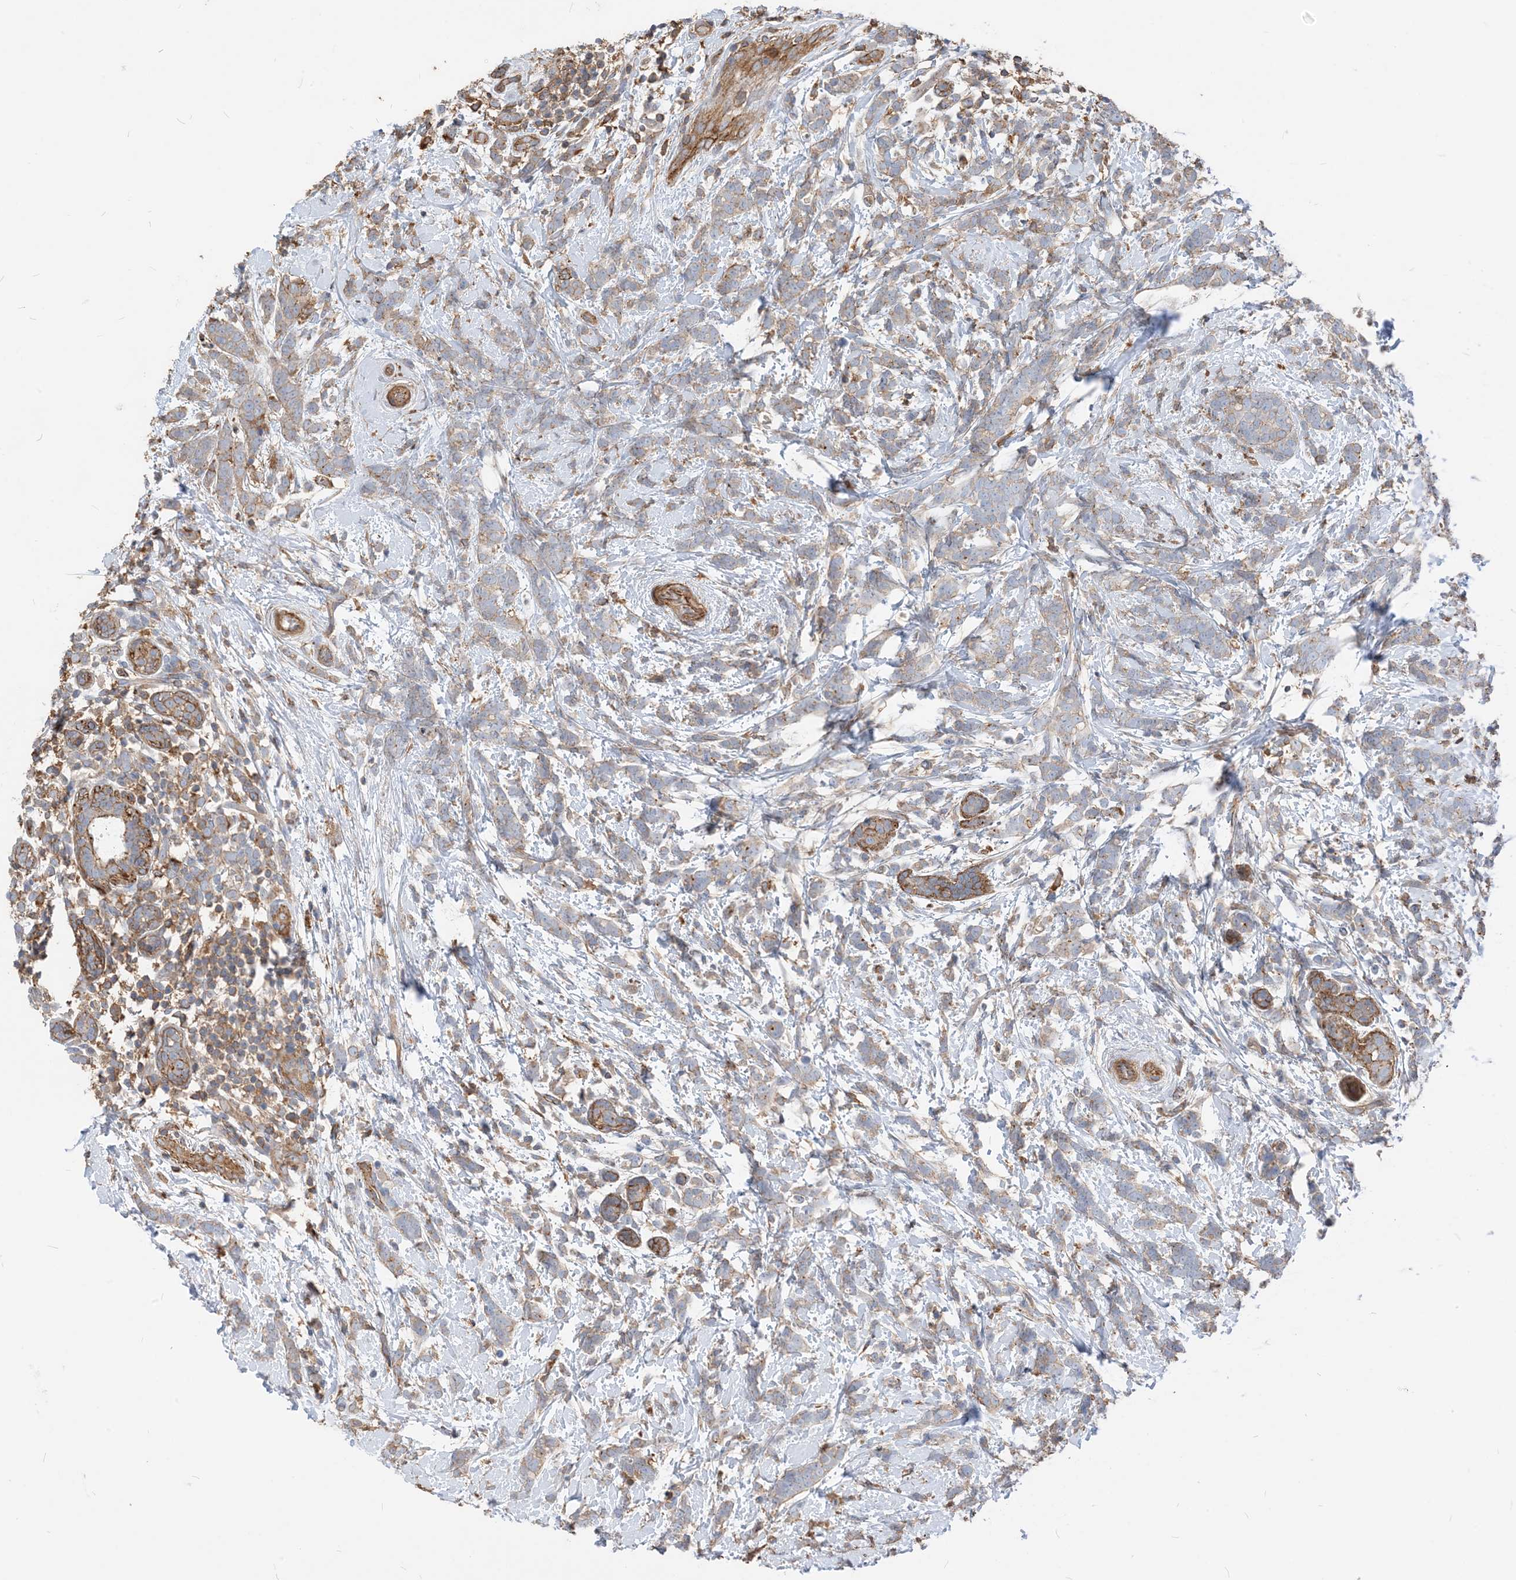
{"staining": {"intensity": "weak", "quantity": "25%-75%", "location": "cytoplasmic/membranous"}, "tissue": "breast cancer", "cell_type": "Tumor cells", "image_type": "cancer", "snomed": [{"axis": "morphology", "description": "Lobular carcinoma"}, {"axis": "topography", "description": "Breast"}], "caption": "IHC staining of lobular carcinoma (breast), which shows low levels of weak cytoplasmic/membranous expression in about 25%-75% of tumor cells indicating weak cytoplasmic/membranous protein staining. The staining was performed using DAB (brown) for protein detection and nuclei were counterstained in hematoxylin (blue).", "gene": "PARVG", "patient": {"sex": "female", "age": 58}}